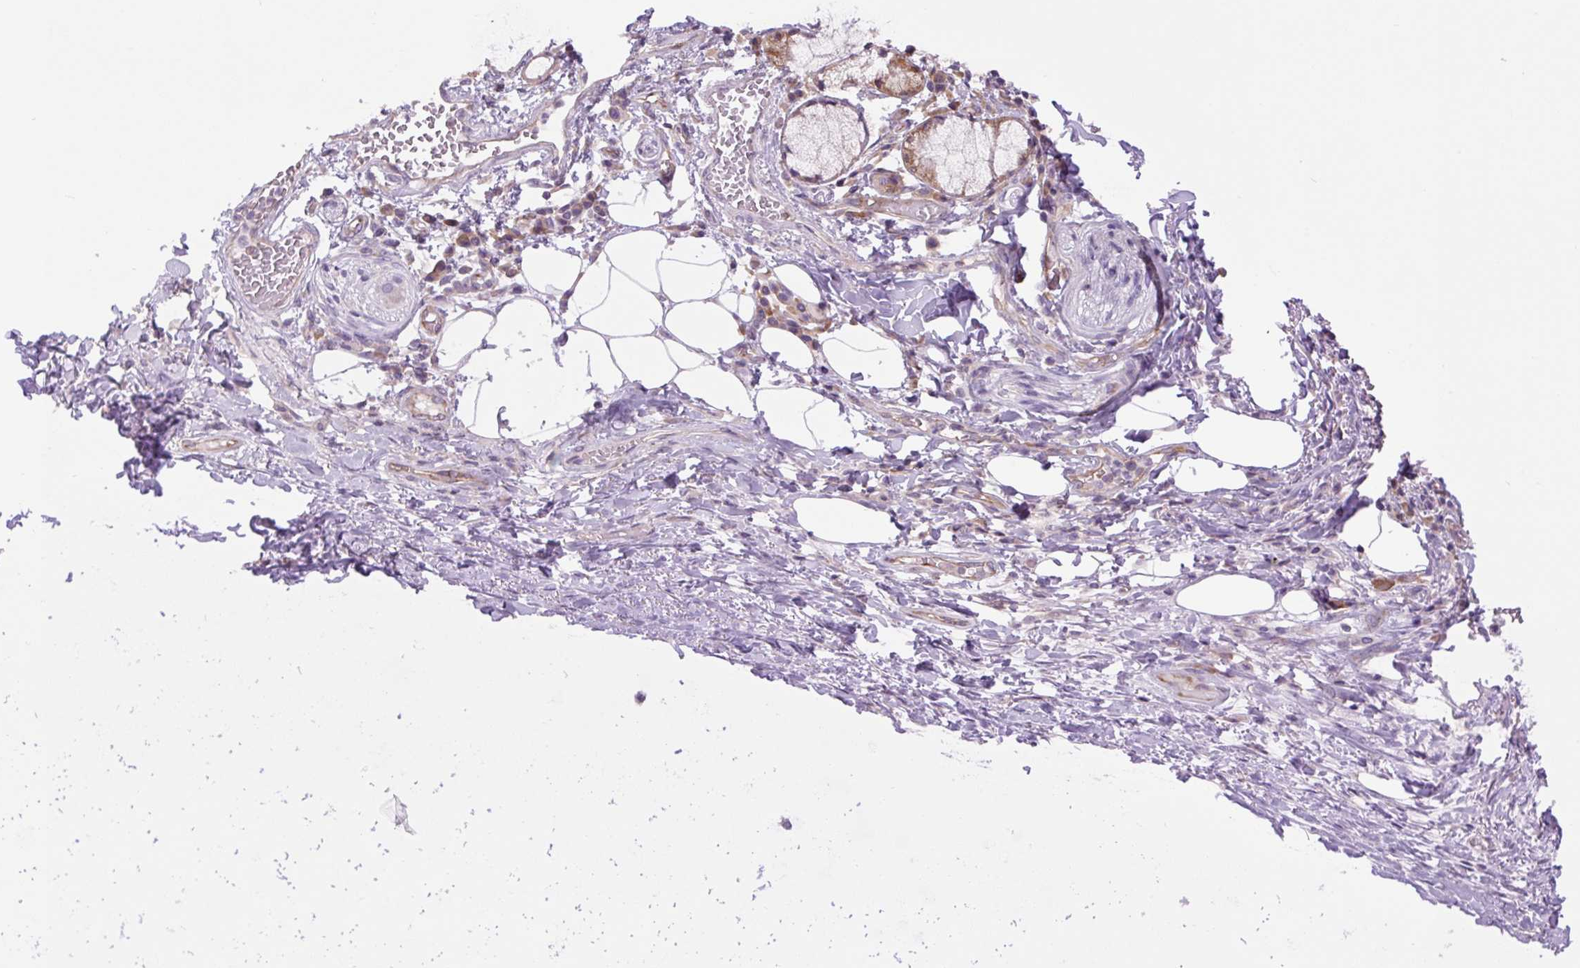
{"staining": {"intensity": "negative", "quantity": "none", "location": "none"}, "tissue": "adipose tissue", "cell_type": "Adipocytes", "image_type": "normal", "snomed": [{"axis": "morphology", "description": "Normal tissue, NOS"}, {"axis": "topography", "description": "Cartilage tissue"}, {"axis": "topography", "description": "Bronchus"}], "caption": "Human adipose tissue stained for a protein using immunohistochemistry reveals no expression in adipocytes.", "gene": "MINK1", "patient": {"sex": "male", "age": 56}}